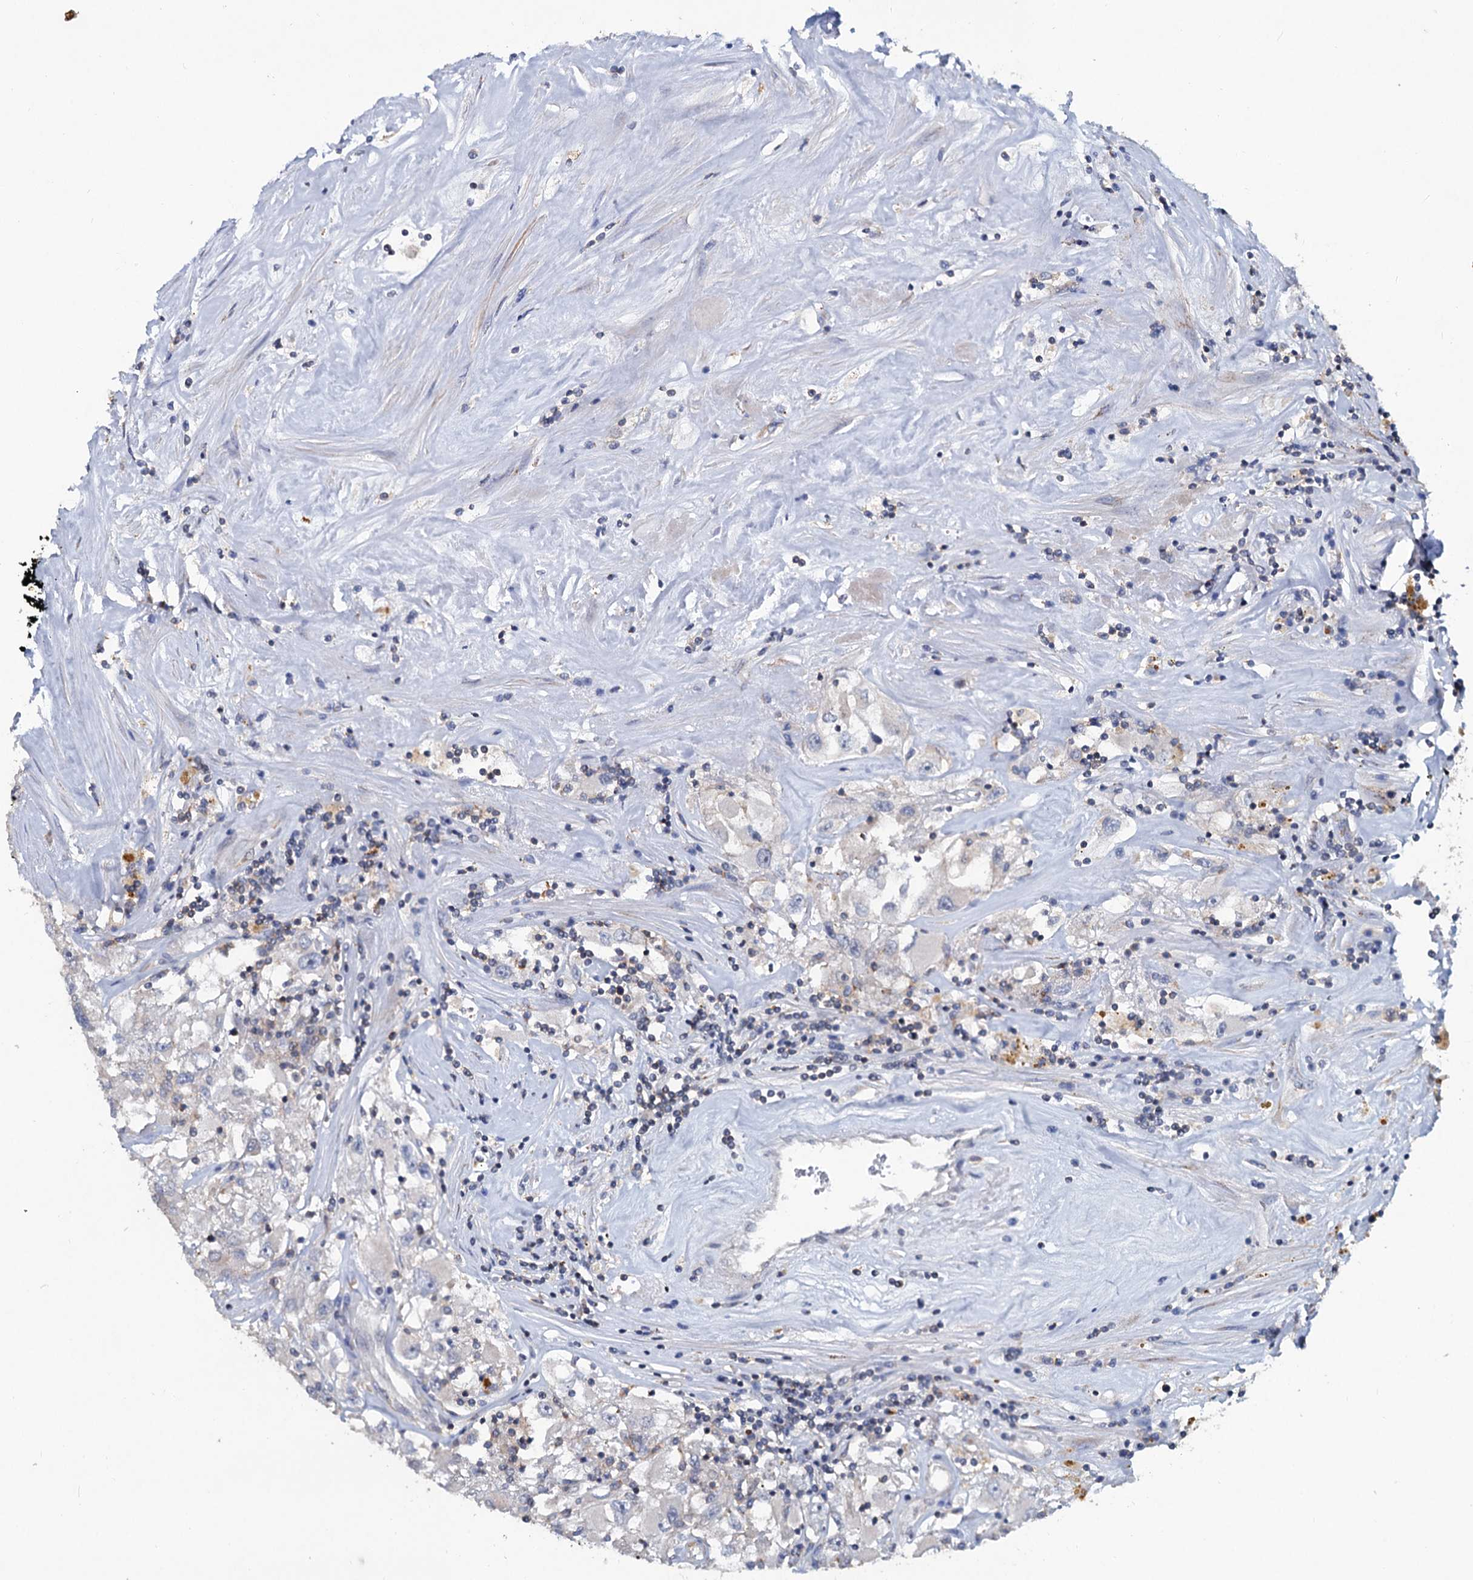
{"staining": {"intensity": "negative", "quantity": "none", "location": "none"}, "tissue": "renal cancer", "cell_type": "Tumor cells", "image_type": "cancer", "snomed": [{"axis": "morphology", "description": "Adenocarcinoma, NOS"}, {"axis": "topography", "description": "Kidney"}], "caption": "IHC image of neoplastic tissue: renal cancer stained with DAB demonstrates no significant protein staining in tumor cells.", "gene": "LRCH4", "patient": {"sex": "female", "age": 52}}